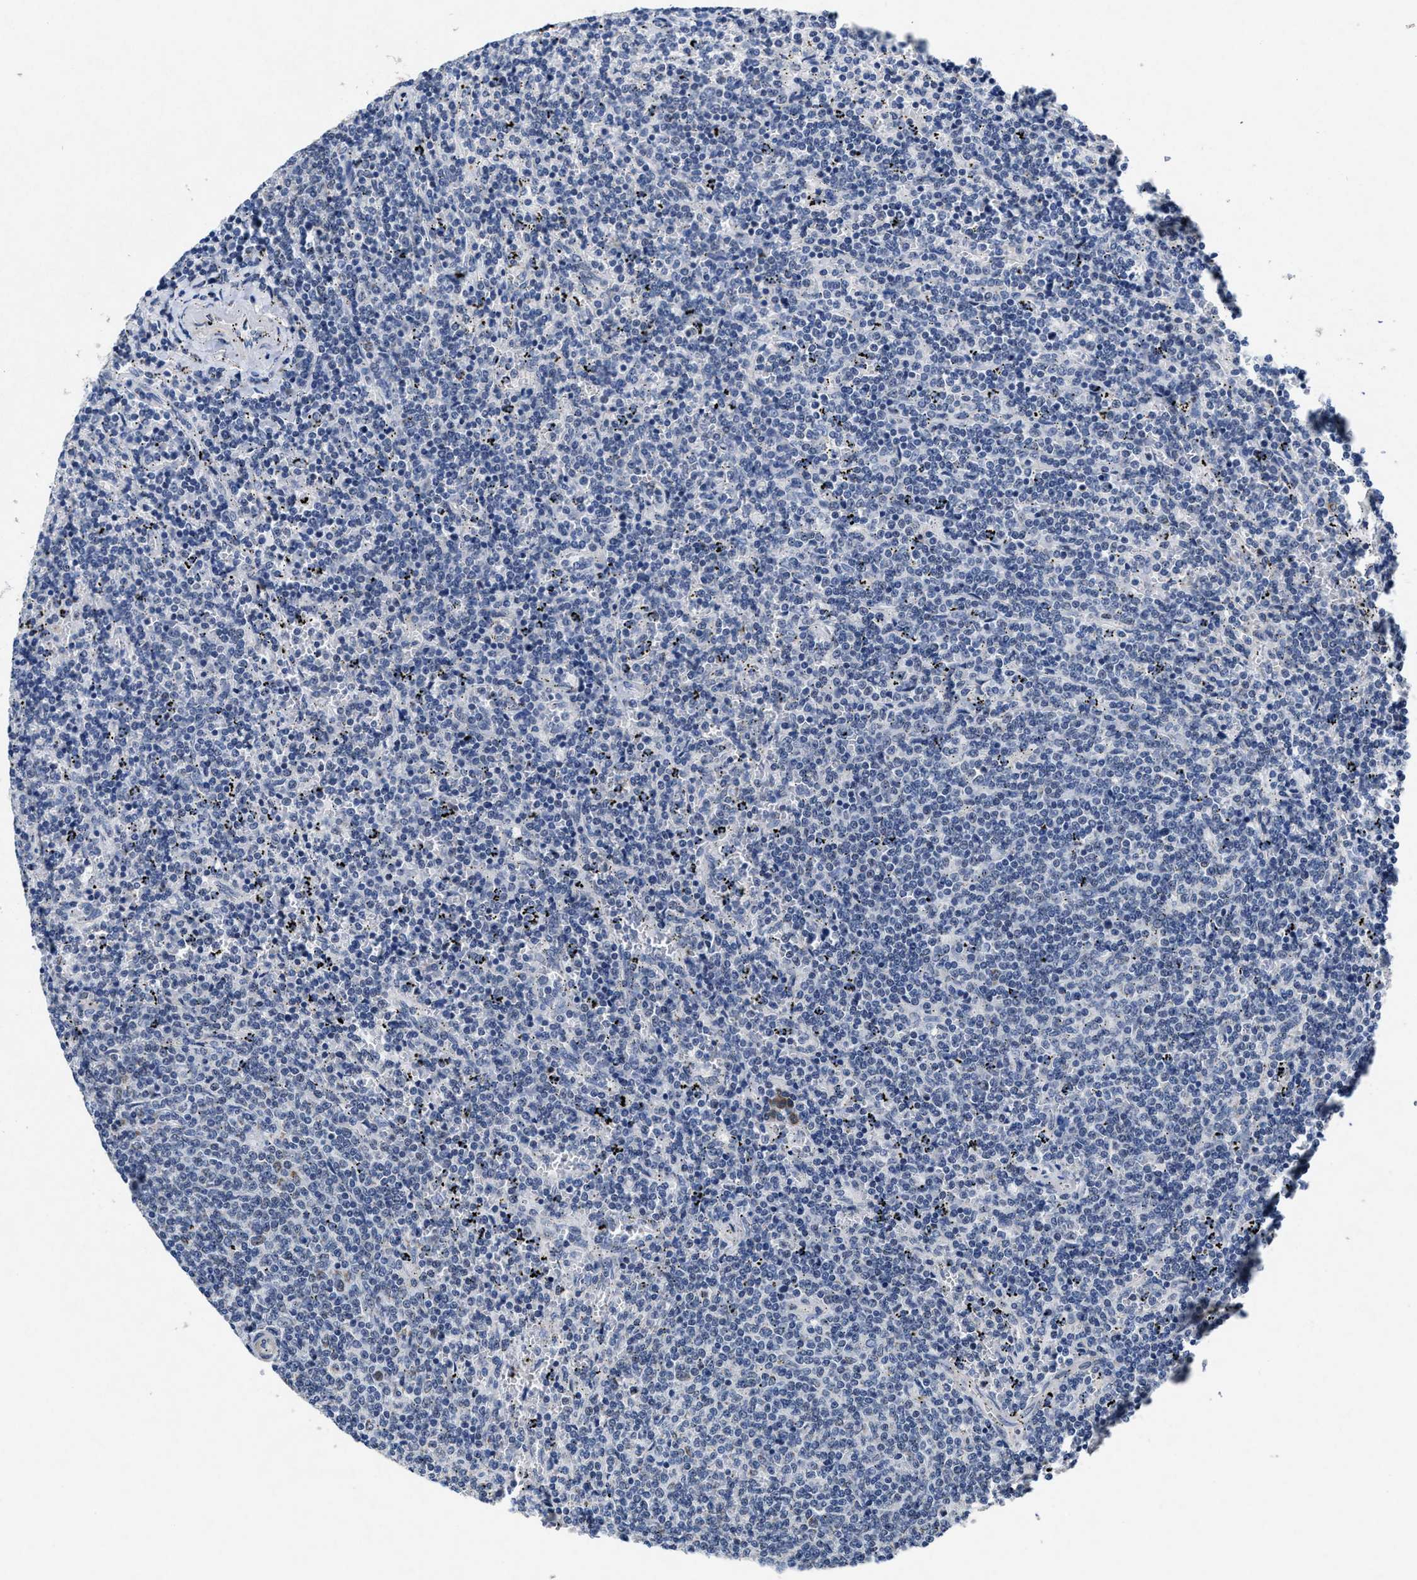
{"staining": {"intensity": "negative", "quantity": "none", "location": "none"}, "tissue": "lymphoma", "cell_type": "Tumor cells", "image_type": "cancer", "snomed": [{"axis": "morphology", "description": "Malignant lymphoma, non-Hodgkin's type, Low grade"}, {"axis": "topography", "description": "Spleen"}], "caption": "Lymphoma was stained to show a protein in brown. There is no significant positivity in tumor cells.", "gene": "ID3", "patient": {"sex": "female", "age": 50}}